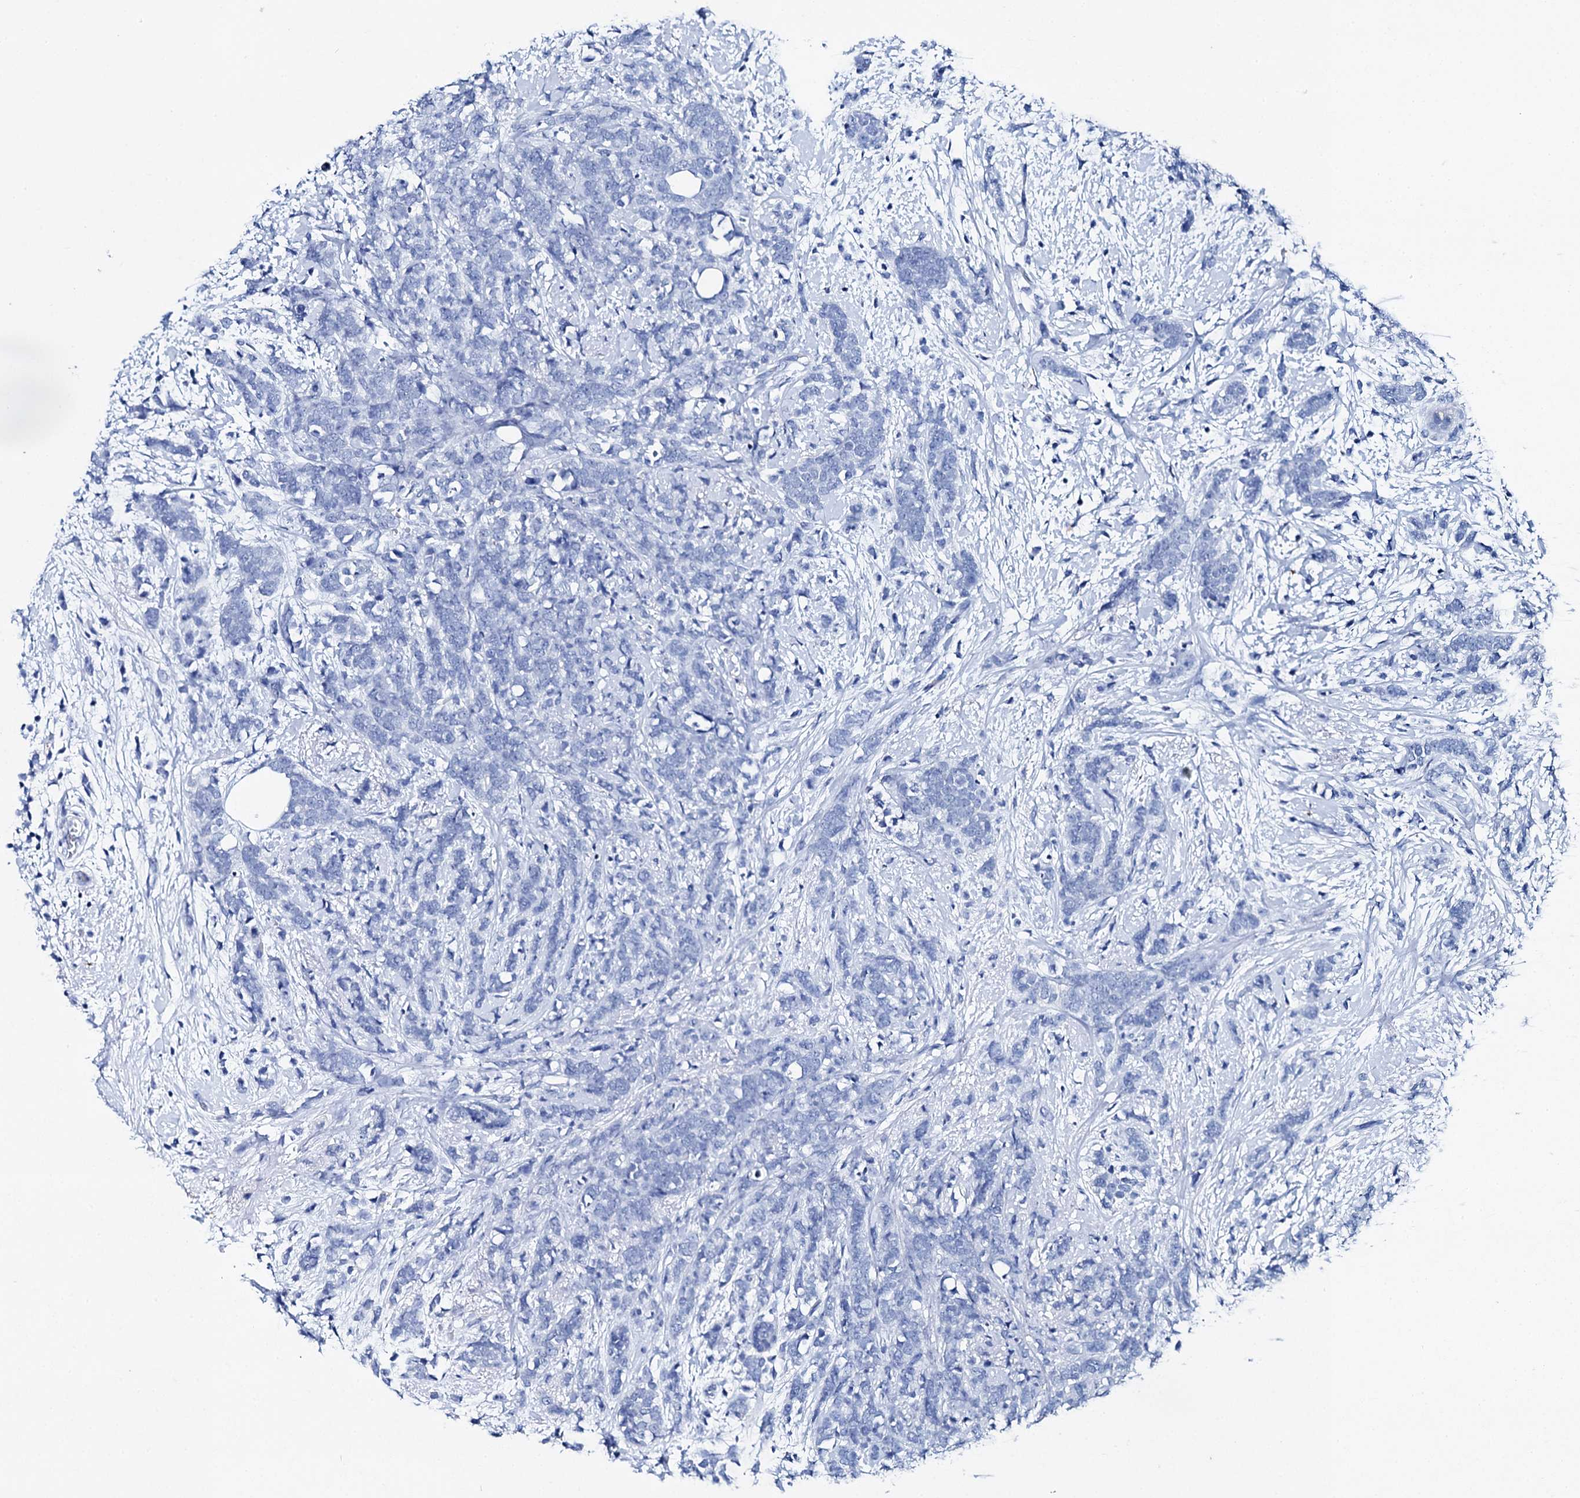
{"staining": {"intensity": "negative", "quantity": "none", "location": "none"}, "tissue": "breast cancer", "cell_type": "Tumor cells", "image_type": "cancer", "snomed": [{"axis": "morphology", "description": "Lobular carcinoma"}, {"axis": "topography", "description": "Breast"}], "caption": "This is an immunohistochemistry (IHC) micrograph of breast lobular carcinoma. There is no staining in tumor cells.", "gene": "BRINP1", "patient": {"sex": "female", "age": 58}}